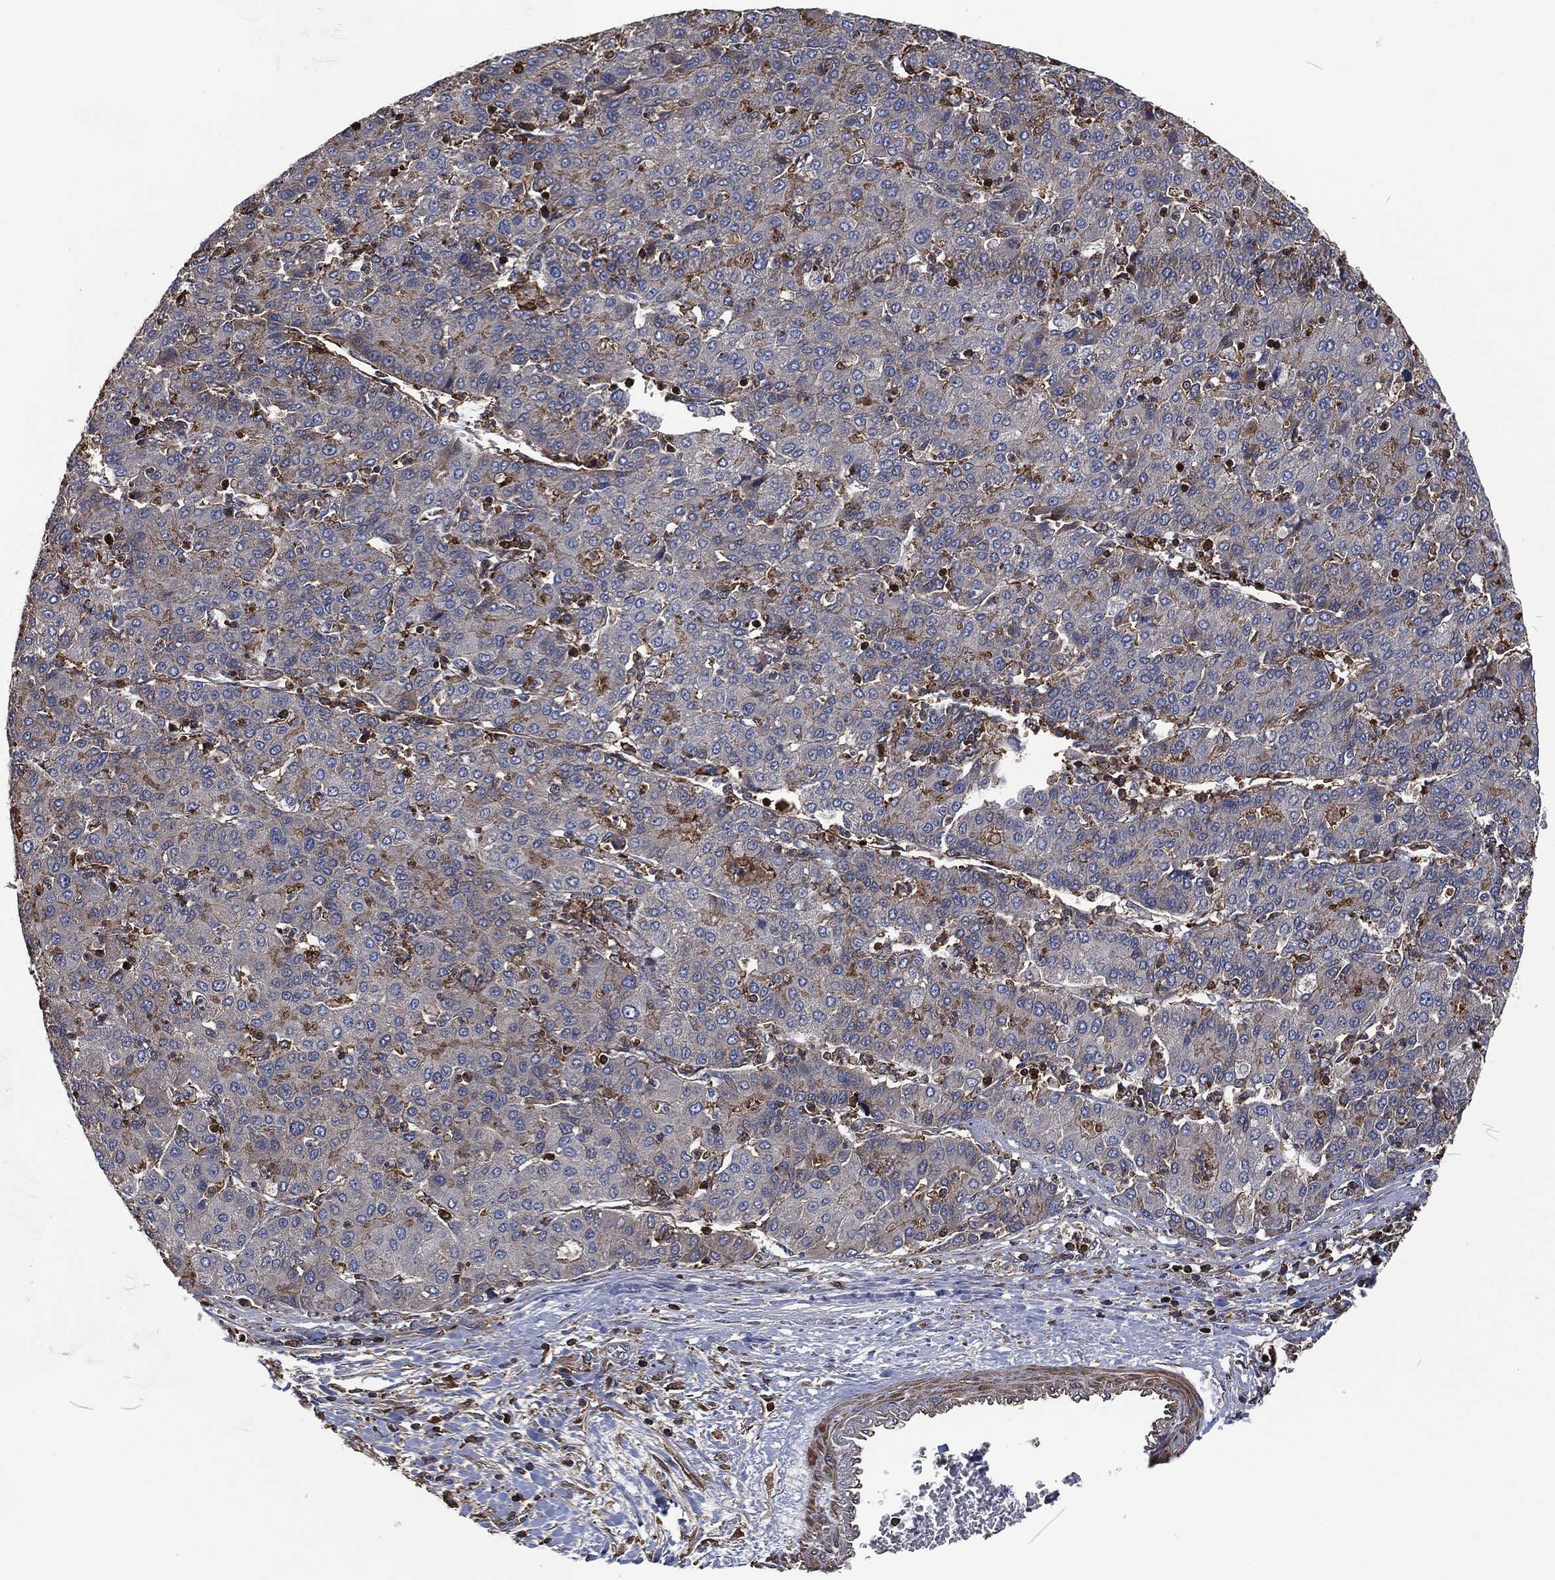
{"staining": {"intensity": "negative", "quantity": "none", "location": "none"}, "tissue": "liver cancer", "cell_type": "Tumor cells", "image_type": "cancer", "snomed": [{"axis": "morphology", "description": "Carcinoma, Hepatocellular, NOS"}, {"axis": "topography", "description": "Liver"}], "caption": "Liver cancer was stained to show a protein in brown. There is no significant expression in tumor cells. (Immunohistochemistry, brightfield microscopy, high magnification).", "gene": "LGALS9", "patient": {"sex": "male", "age": 65}}